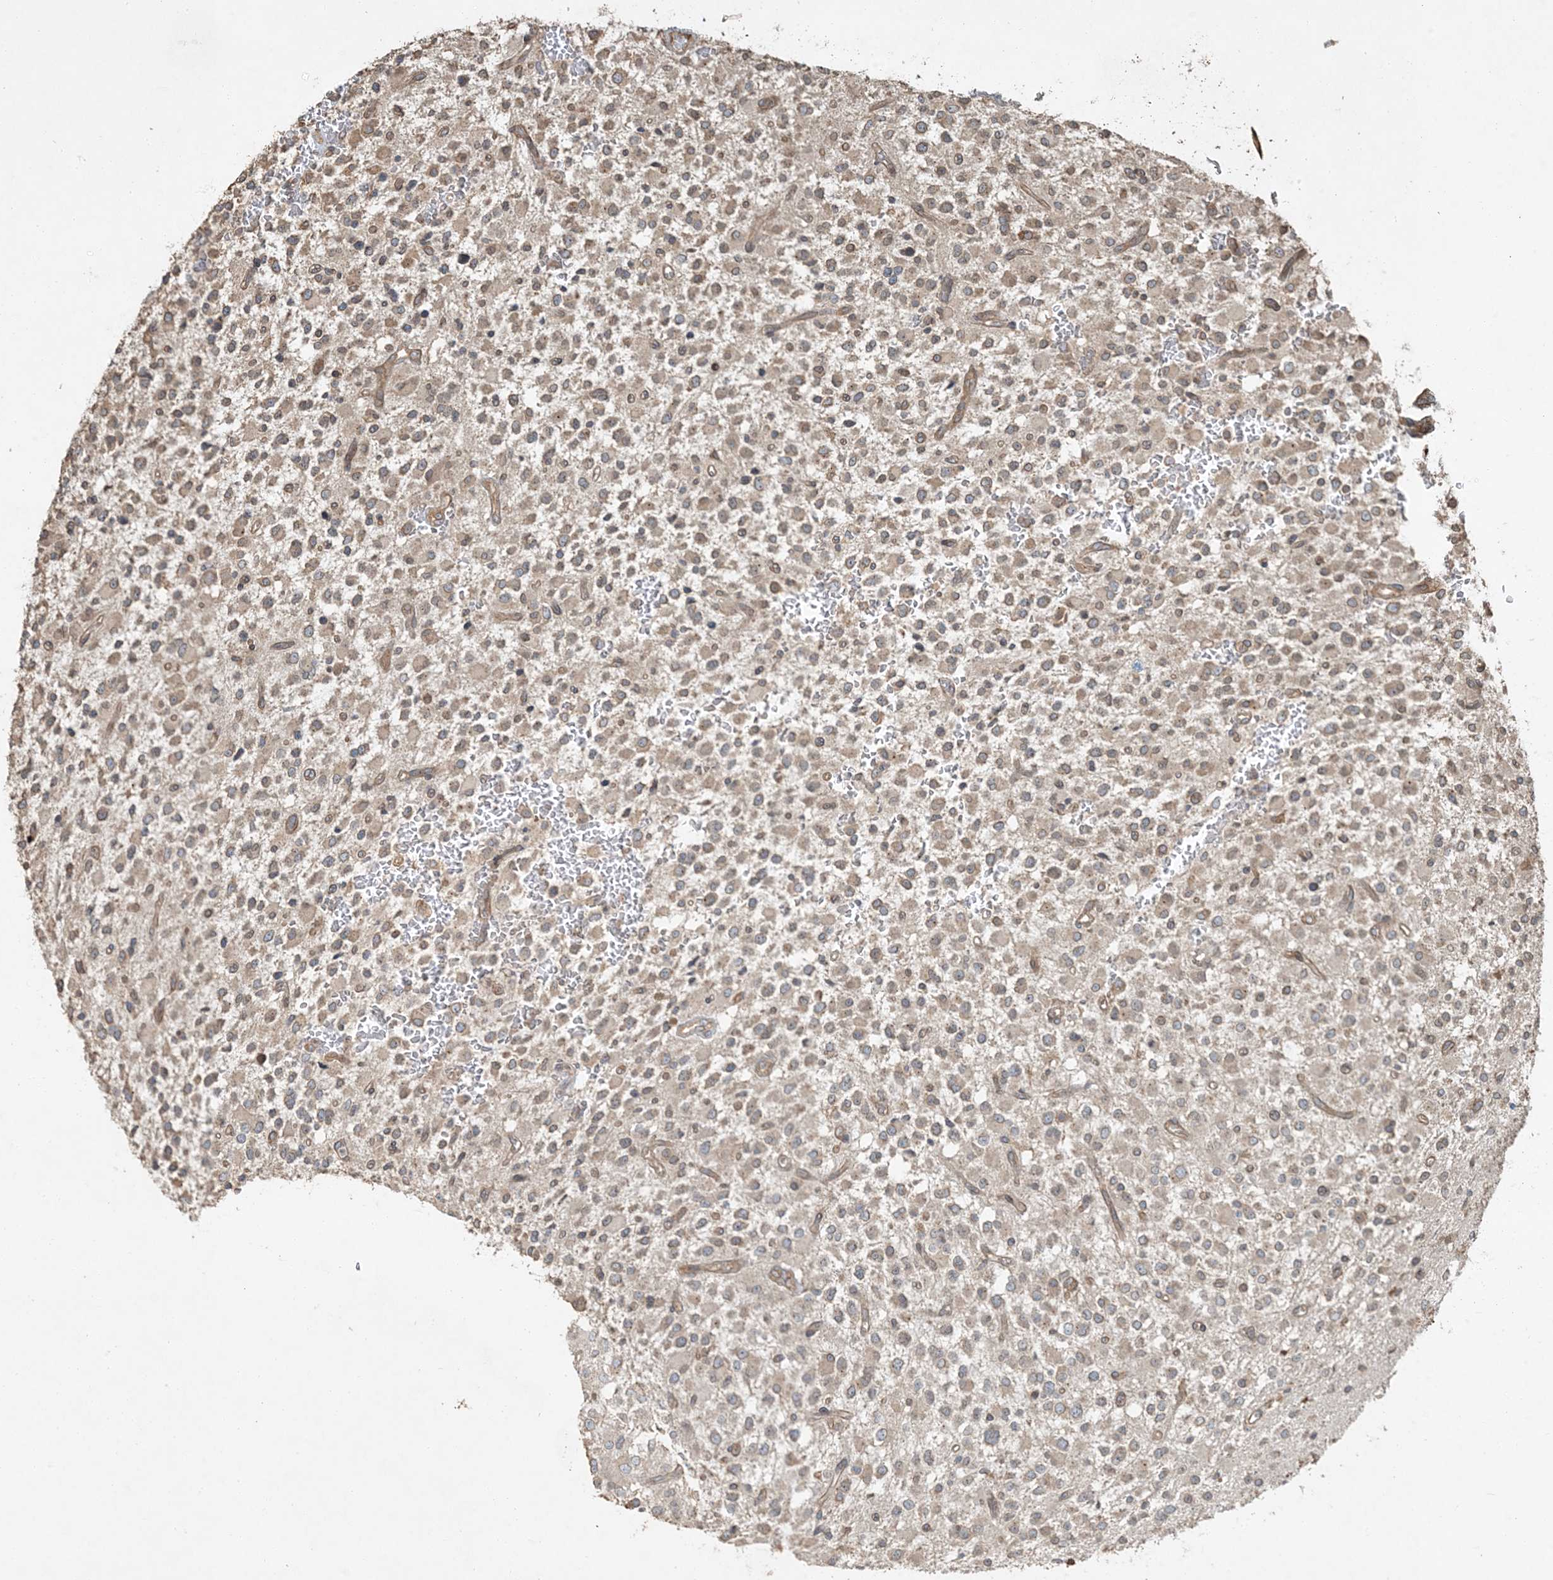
{"staining": {"intensity": "weak", "quantity": ">75%", "location": "cytoplasmic/membranous"}, "tissue": "glioma", "cell_type": "Tumor cells", "image_type": "cancer", "snomed": [{"axis": "morphology", "description": "Glioma, malignant, High grade"}, {"axis": "topography", "description": "Brain"}], "caption": "The micrograph demonstrates staining of glioma, revealing weak cytoplasmic/membranous protein expression (brown color) within tumor cells. Nuclei are stained in blue.", "gene": "COMMD8", "patient": {"sex": "male", "age": 34}}